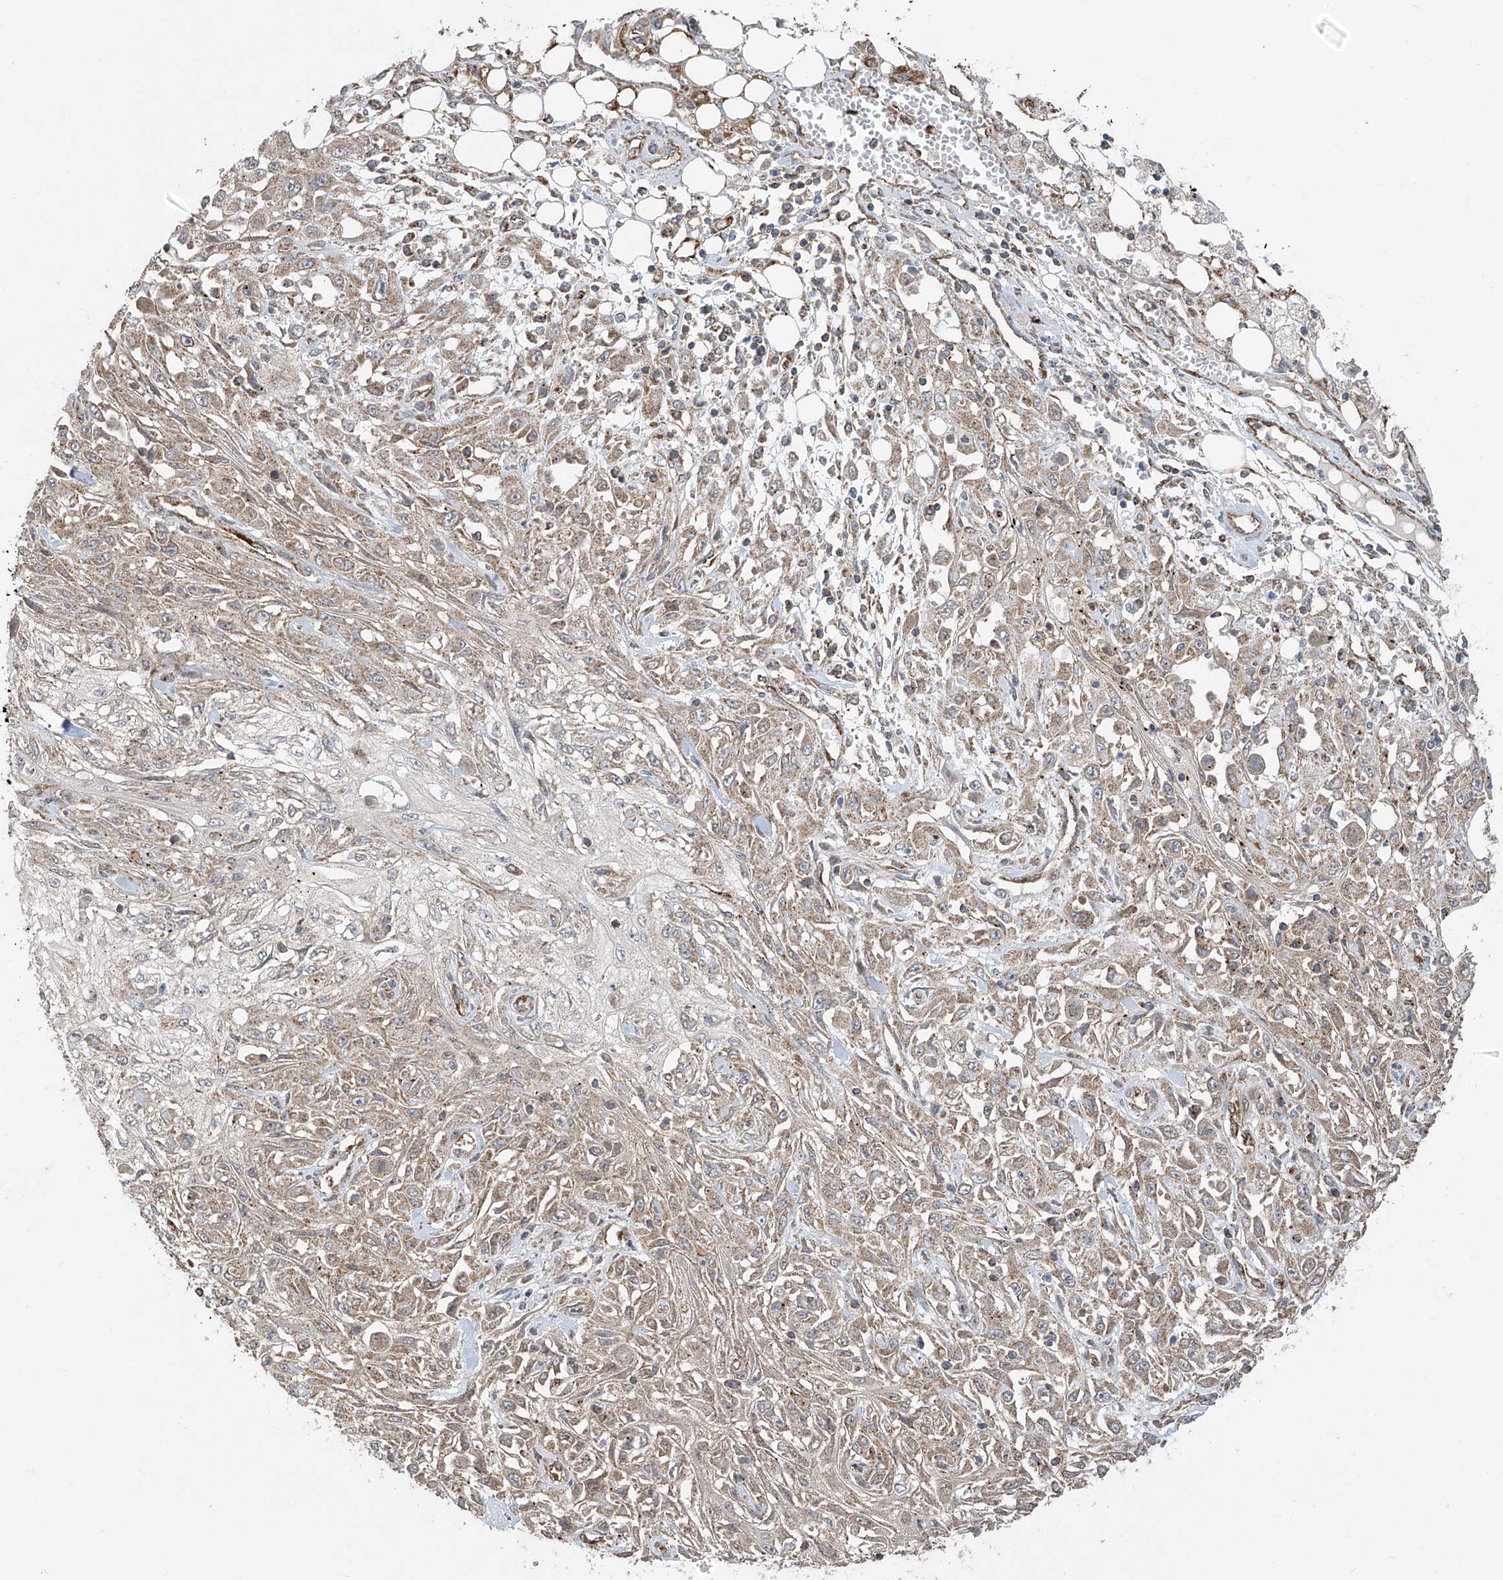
{"staining": {"intensity": "weak", "quantity": ">75%", "location": "cytoplasmic/membranous"}, "tissue": "skin cancer", "cell_type": "Tumor cells", "image_type": "cancer", "snomed": [{"axis": "morphology", "description": "Squamous cell carcinoma, NOS"}, {"axis": "morphology", "description": "Squamous cell carcinoma, metastatic, NOS"}, {"axis": "topography", "description": "Skin"}, {"axis": "topography", "description": "Lymph node"}], "caption": "This histopathology image exhibits IHC staining of metastatic squamous cell carcinoma (skin), with low weak cytoplasmic/membranous positivity in about >75% of tumor cells.", "gene": "UQCC1", "patient": {"sex": "male", "age": 75}}